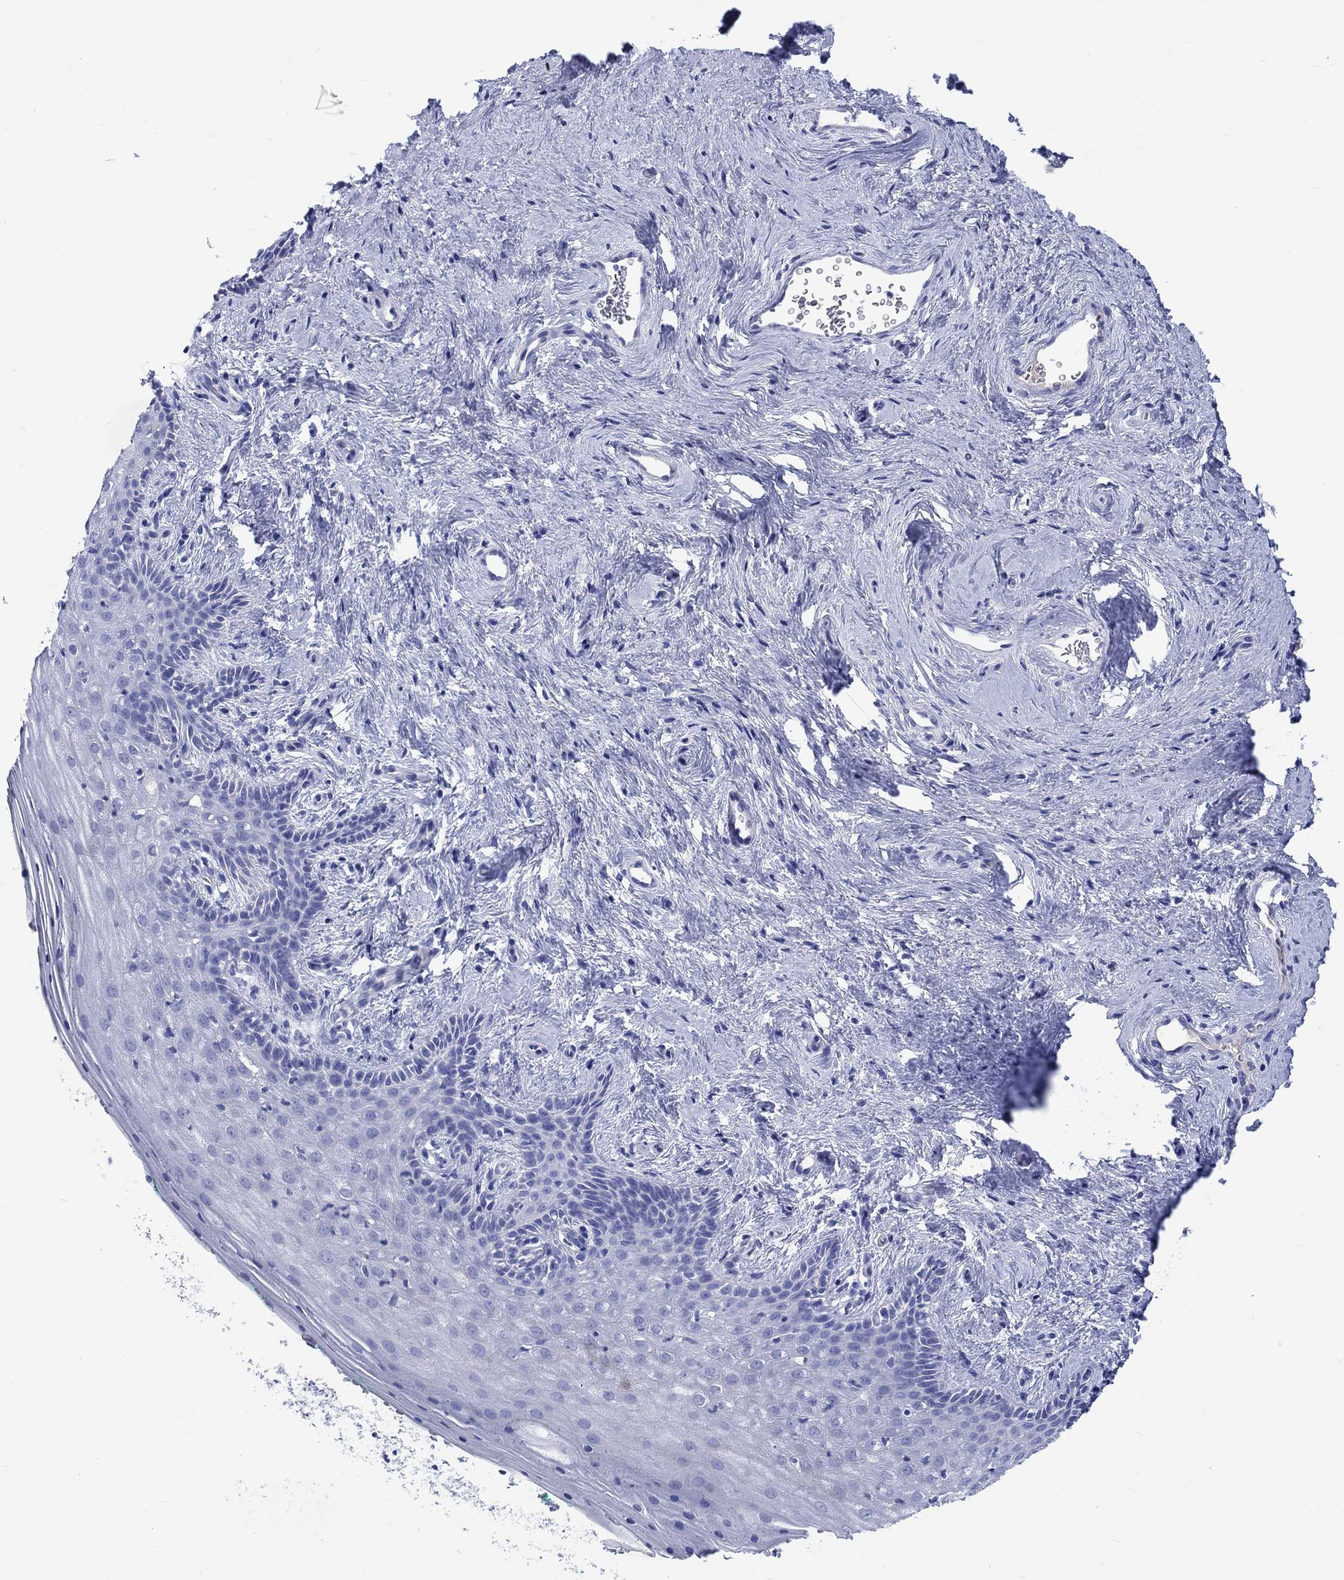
{"staining": {"intensity": "negative", "quantity": "none", "location": "none"}, "tissue": "vagina", "cell_type": "Squamous epithelial cells", "image_type": "normal", "snomed": [{"axis": "morphology", "description": "Normal tissue, NOS"}, {"axis": "topography", "description": "Vagina"}], "caption": "Squamous epithelial cells are negative for brown protein staining in unremarkable vagina. (DAB (3,3'-diaminobenzidine) immunohistochemistry (IHC) with hematoxylin counter stain).", "gene": "CACNG3", "patient": {"sex": "female", "age": 45}}